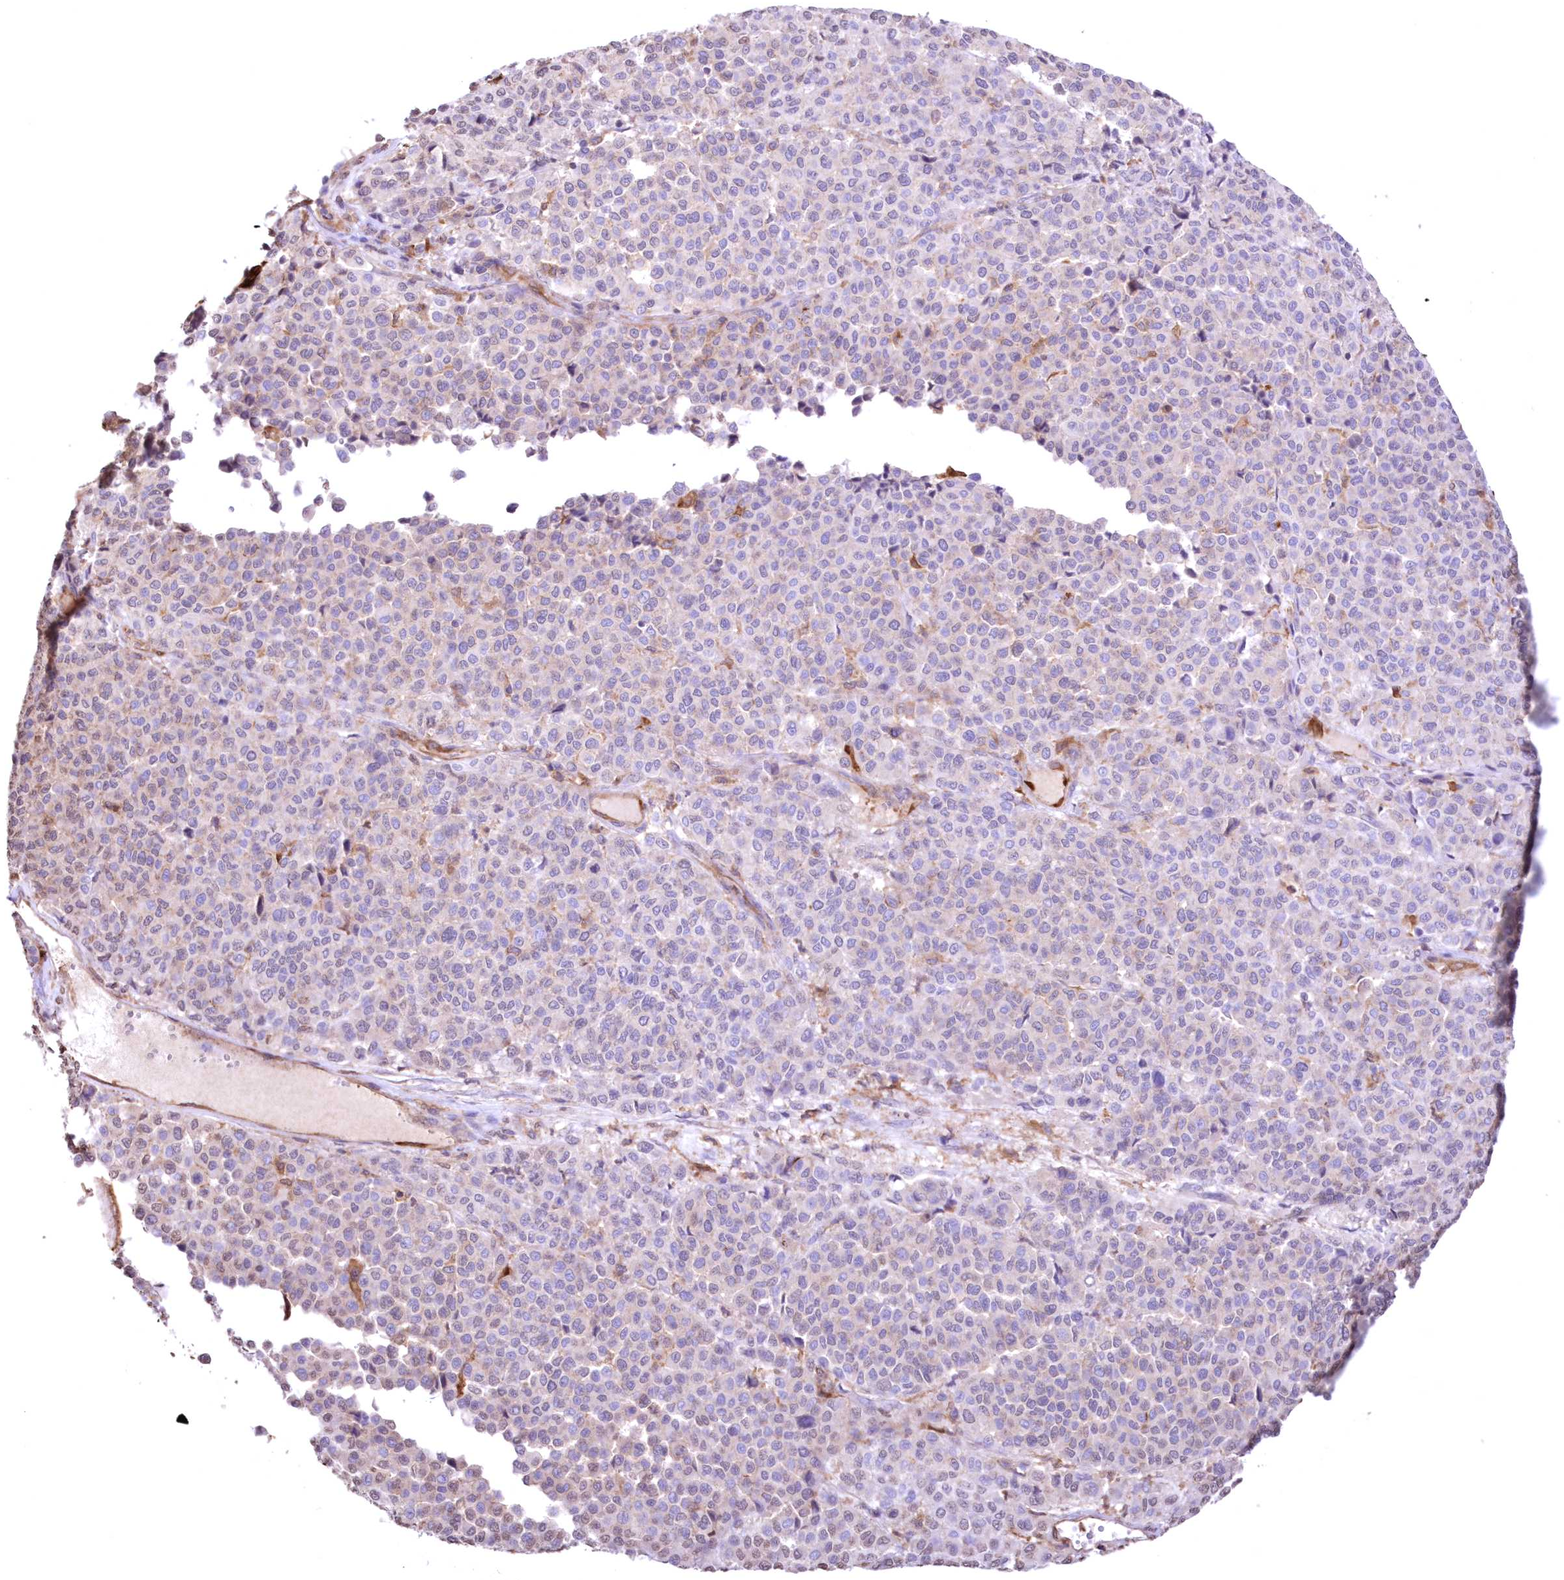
{"staining": {"intensity": "negative", "quantity": "none", "location": "none"}, "tissue": "melanoma", "cell_type": "Tumor cells", "image_type": "cancer", "snomed": [{"axis": "morphology", "description": "Malignant melanoma, Metastatic site"}, {"axis": "topography", "description": "Pancreas"}], "caption": "There is no significant staining in tumor cells of malignant melanoma (metastatic site).", "gene": "FCHO2", "patient": {"sex": "female", "age": 30}}